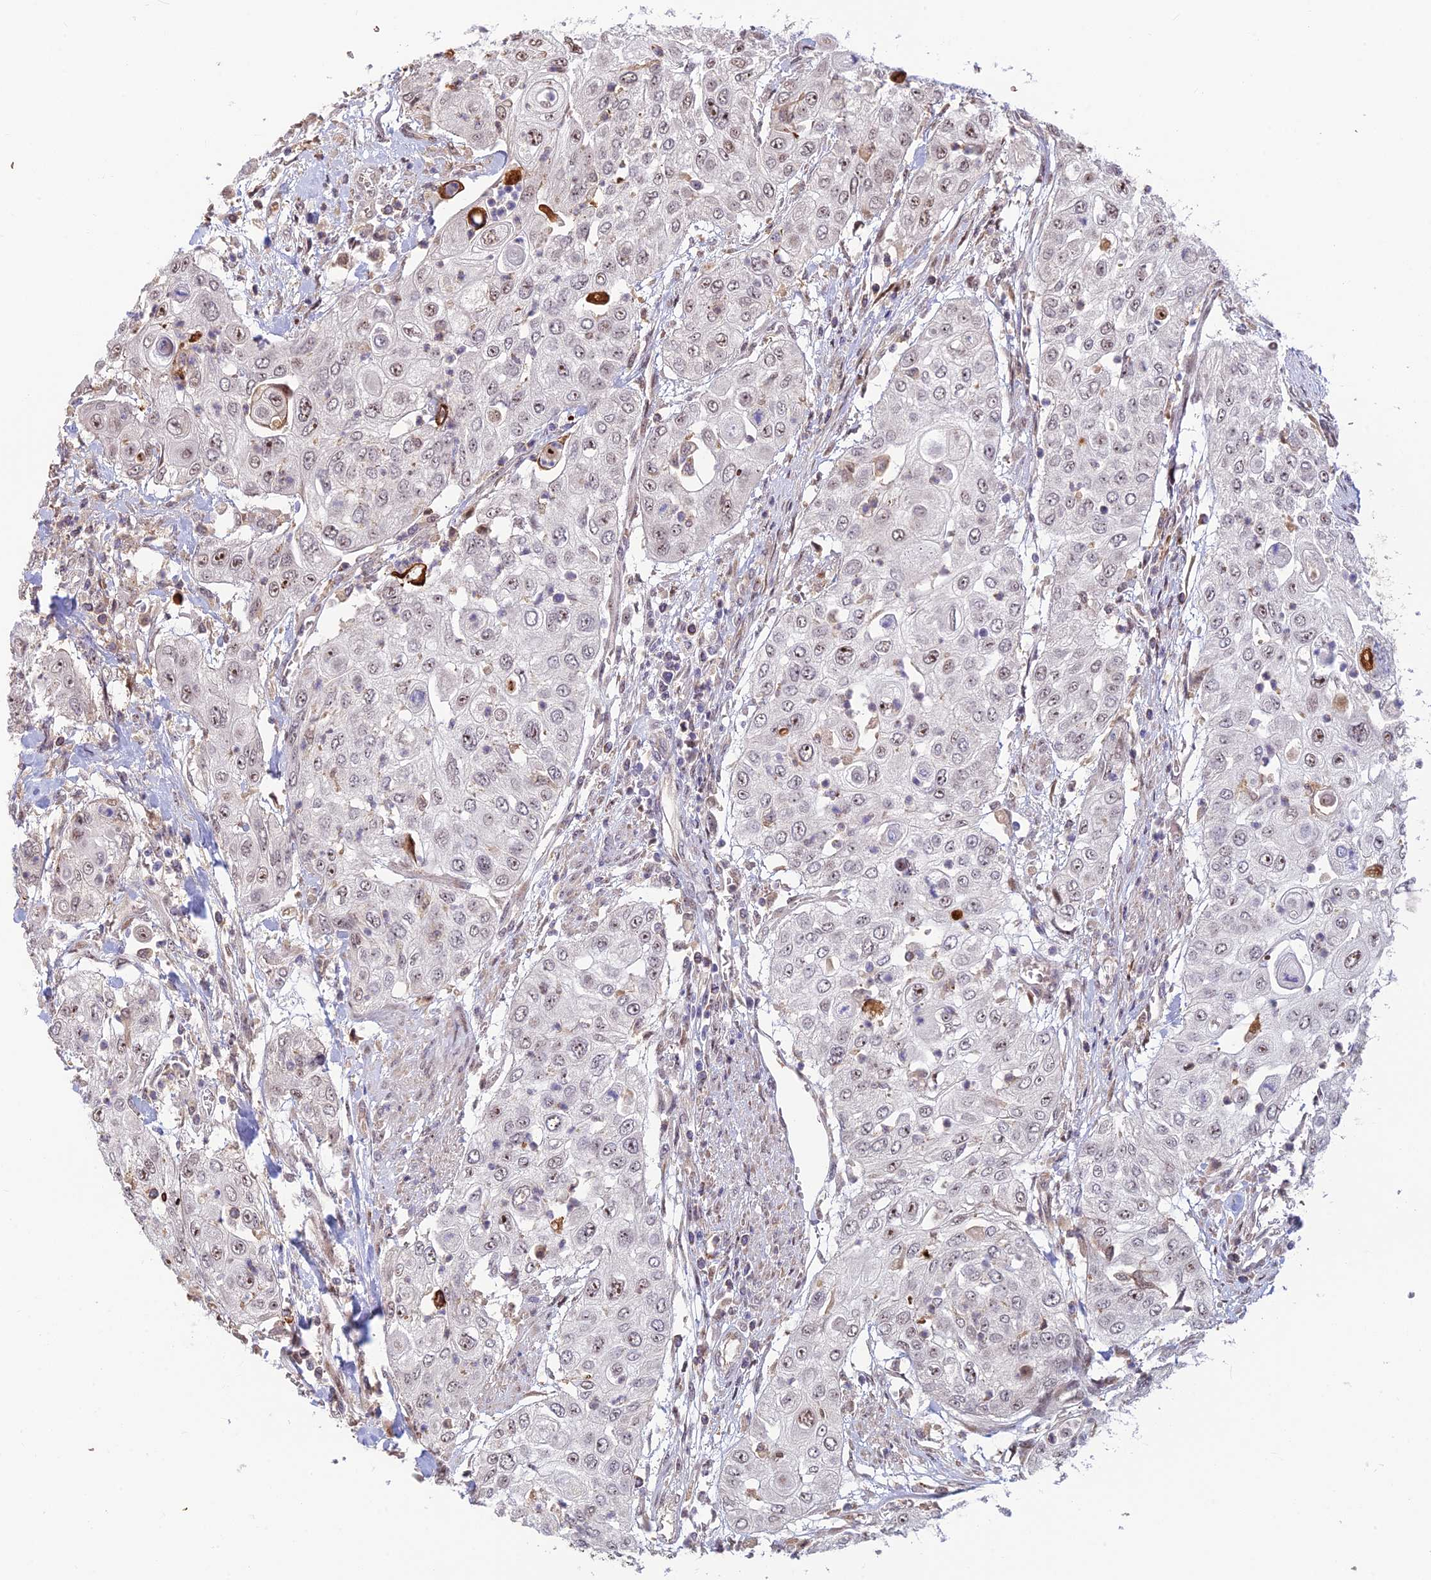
{"staining": {"intensity": "negative", "quantity": "none", "location": "none"}, "tissue": "urothelial cancer", "cell_type": "Tumor cells", "image_type": "cancer", "snomed": [{"axis": "morphology", "description": "Urothelial carcinoma, High grade"}, {"axis": "topography", "description": "Urinary bladder"}], "caption": "The micrograph displays no significant expression in tumor cells of urothelial cancer. Nuclei are stained in blue.", "gene": "UFSP2", "patient": {"sex": "female", "age": 79}}